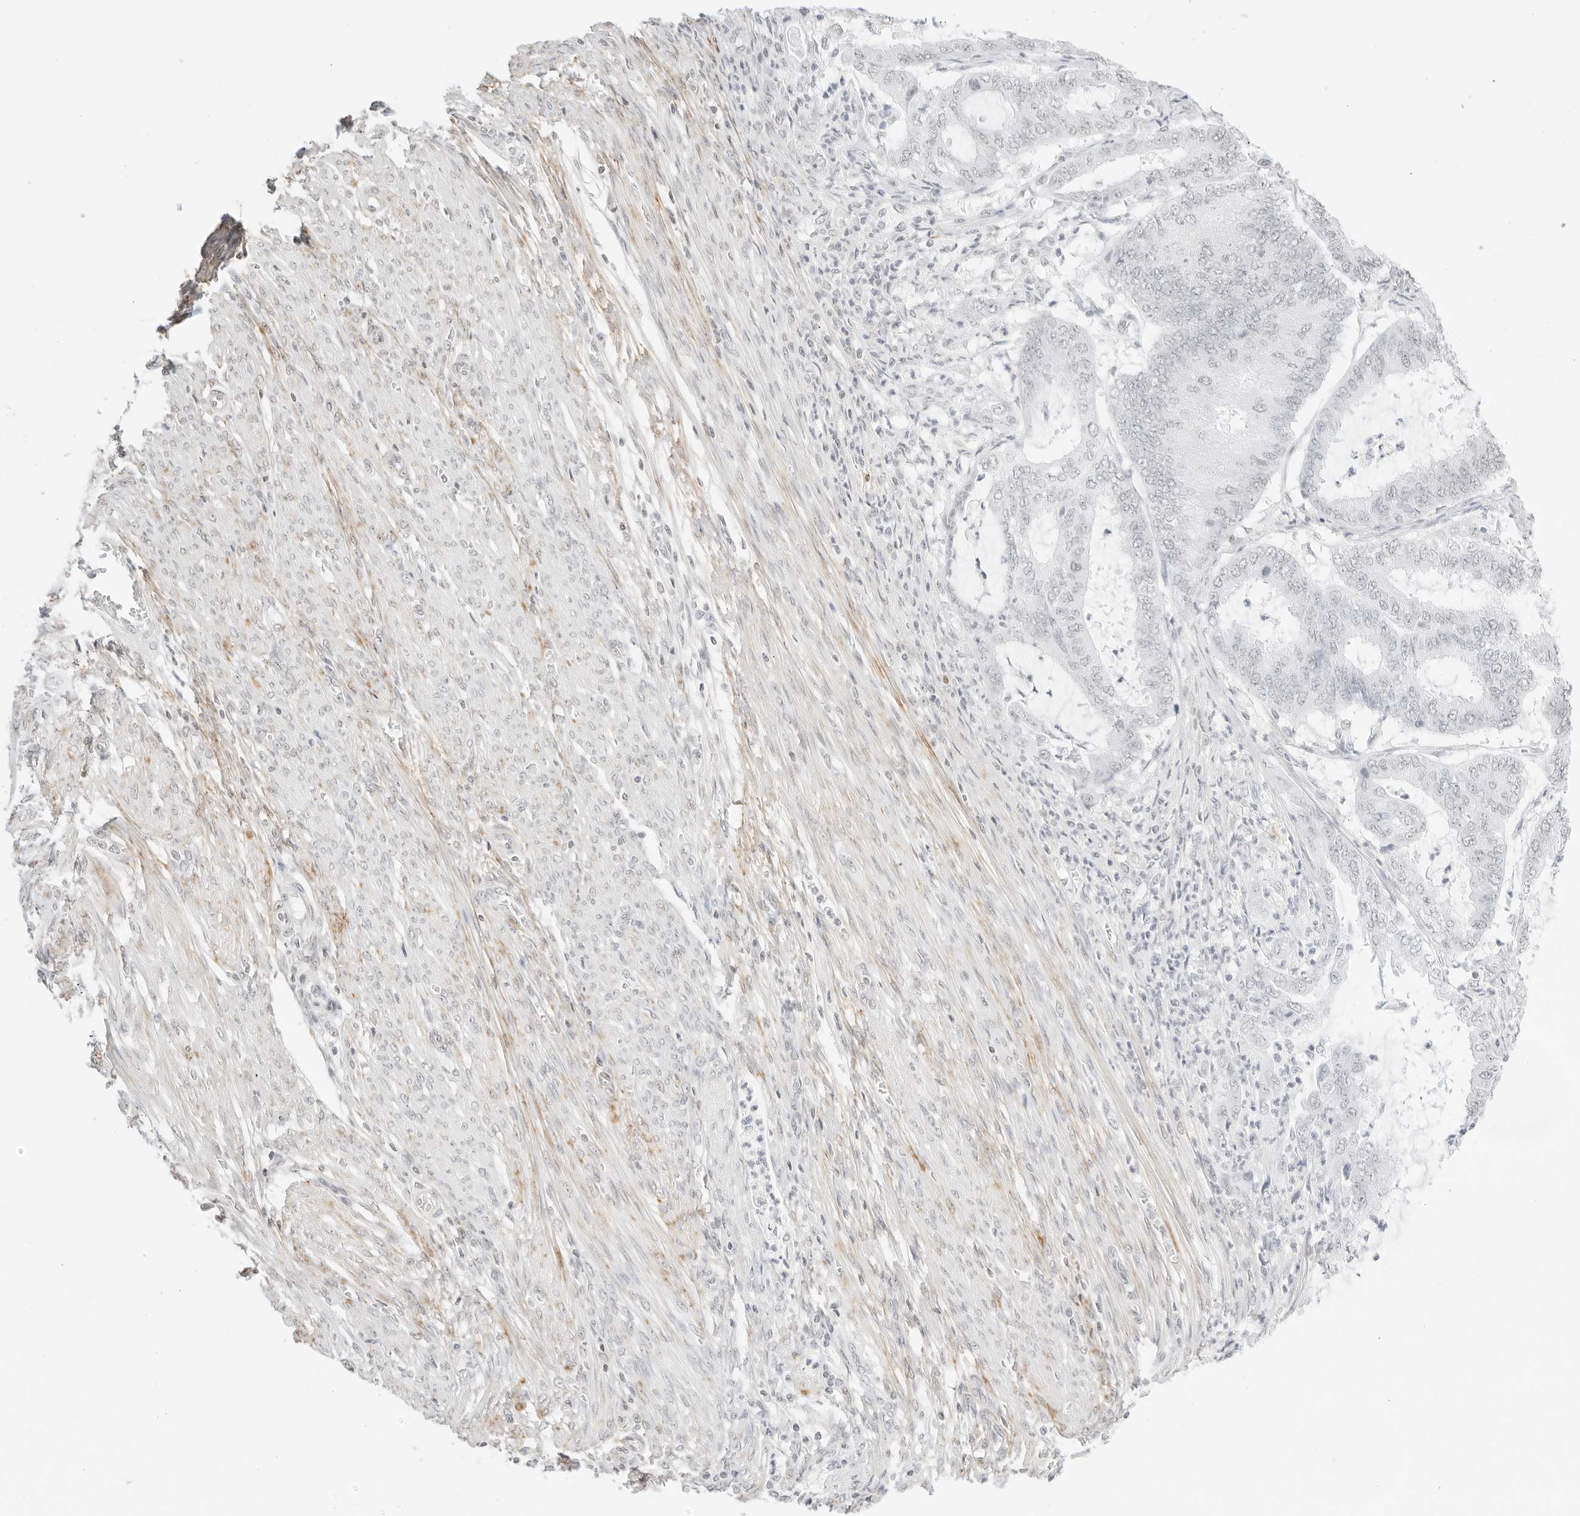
{"staining": {"intensity": "negative", "quantity": "none", "location": "none"}, "tissue": "endometrial cancer", "cell_type": "Tumor cells", "image_type": "cancer", "snomed": [{"axis": "morphology", "description": "Adenocarcinoma, NOS"}, {"axis": "topography", "description": "Endometrium"}], "caption": "High power microscopy photomicrograph of an immunohistochemistry histopathology image of endometrial adenocarcinoma, revealing no significant expression in tumor cells. (Immunohistochemistry, brightfield microscopy, high magnification).", "gene": "FBLN5", "patient": {"sex": "female", "age": 51}}